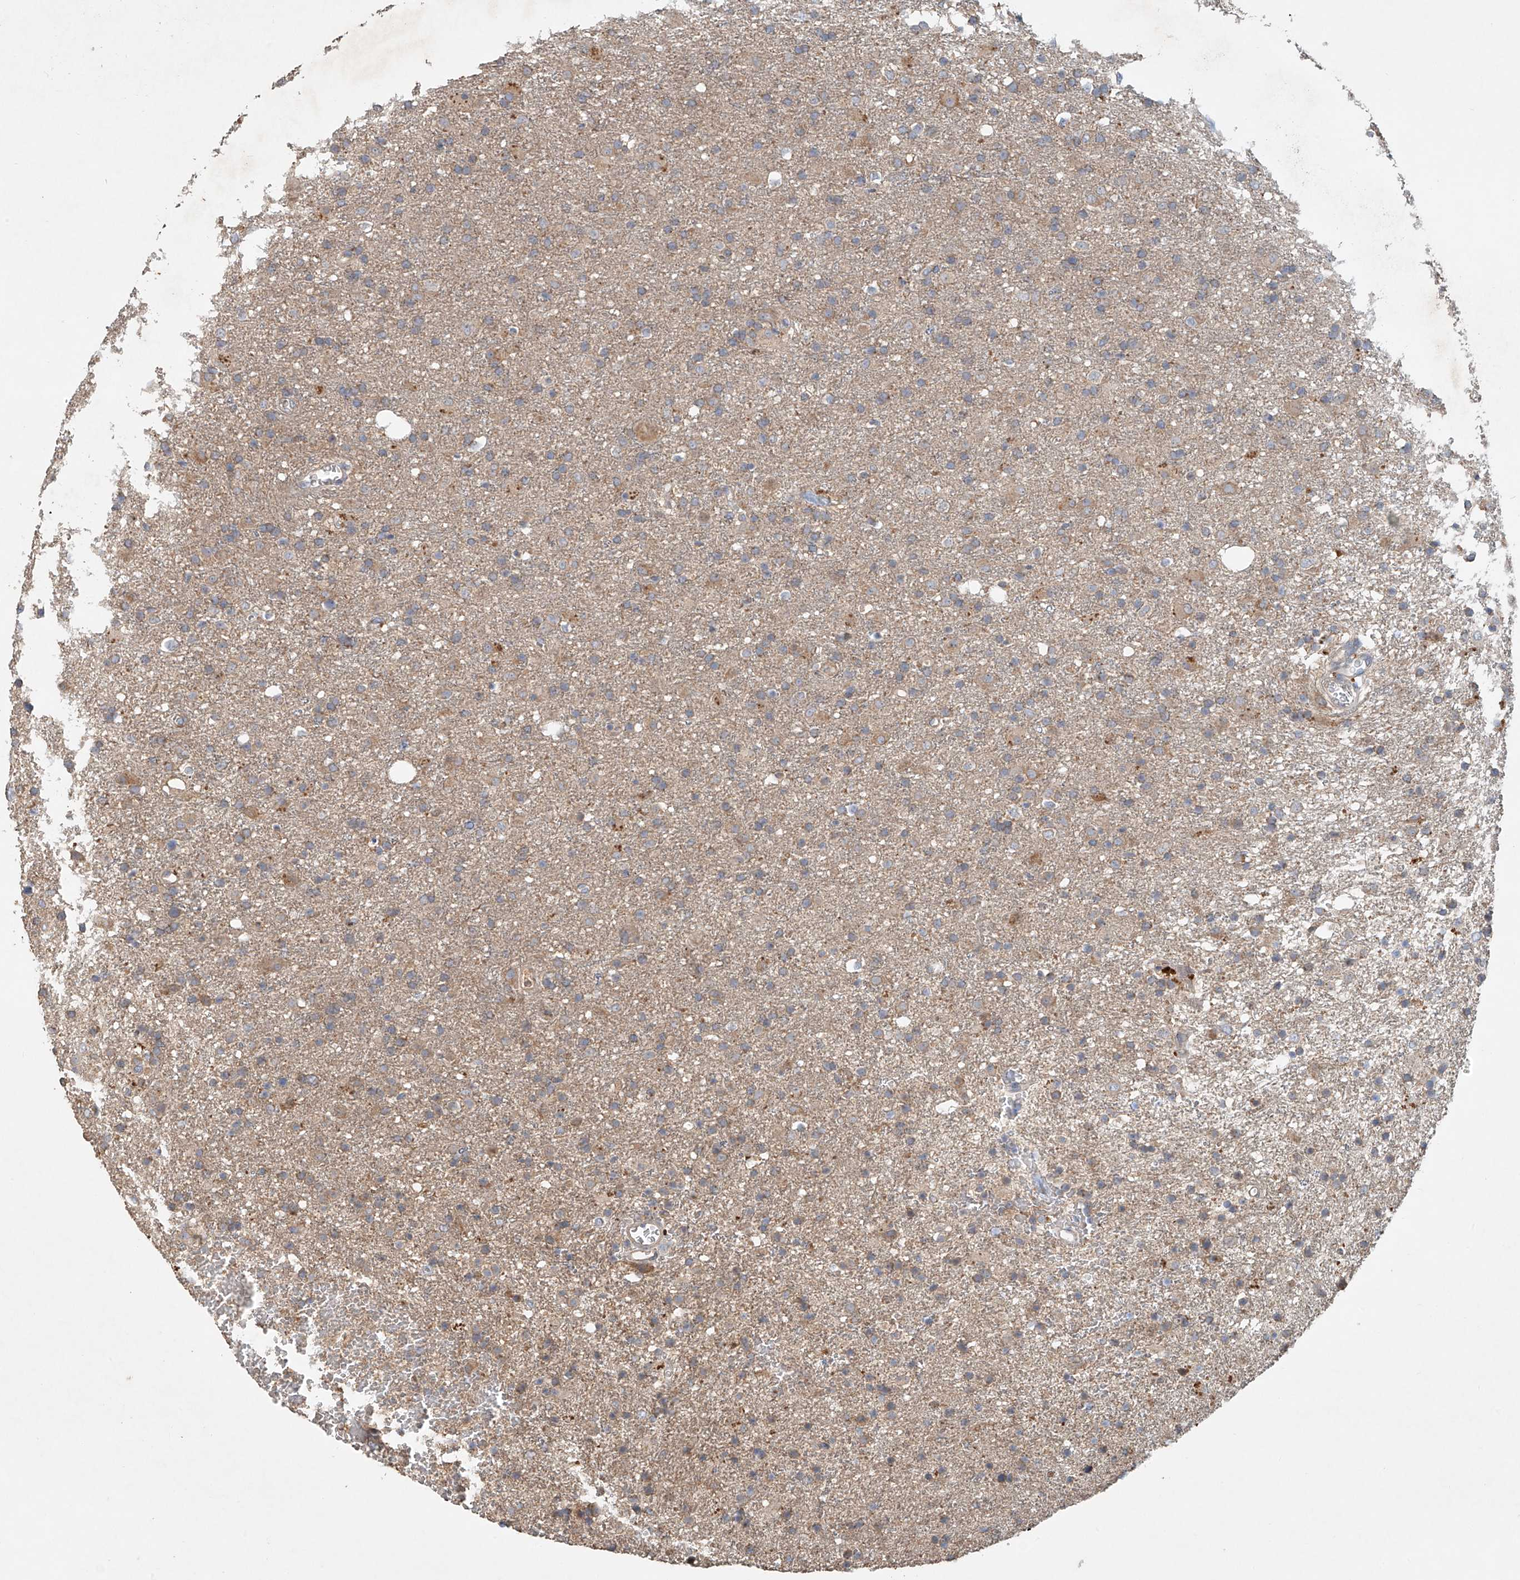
{"staining": {"intensity": "weak", "quantity": ">75%", "location": "cytoplasmic/membranous"}, "tissue": "glioma", "cell_type": "Tumor cells", "image_type": "cancer", "snomed": [{"axis": "morphology", "description": "Glioma, malignant, Low grade"}, {"axis": "topography", "description": "Brain"}], "caption": "Glioma tissue demonstrates weak cytoplasmic/membranous expression in approximately >75% of tumor cells, visualized by immunohistochemistry. The protein of interest is stained brown, and the nuclei are stained in blue (DAB IHC with brightfield microscopy, high magnification).", "gene": "GNB1L", "patient": {"sex": "male", "age": 65}}